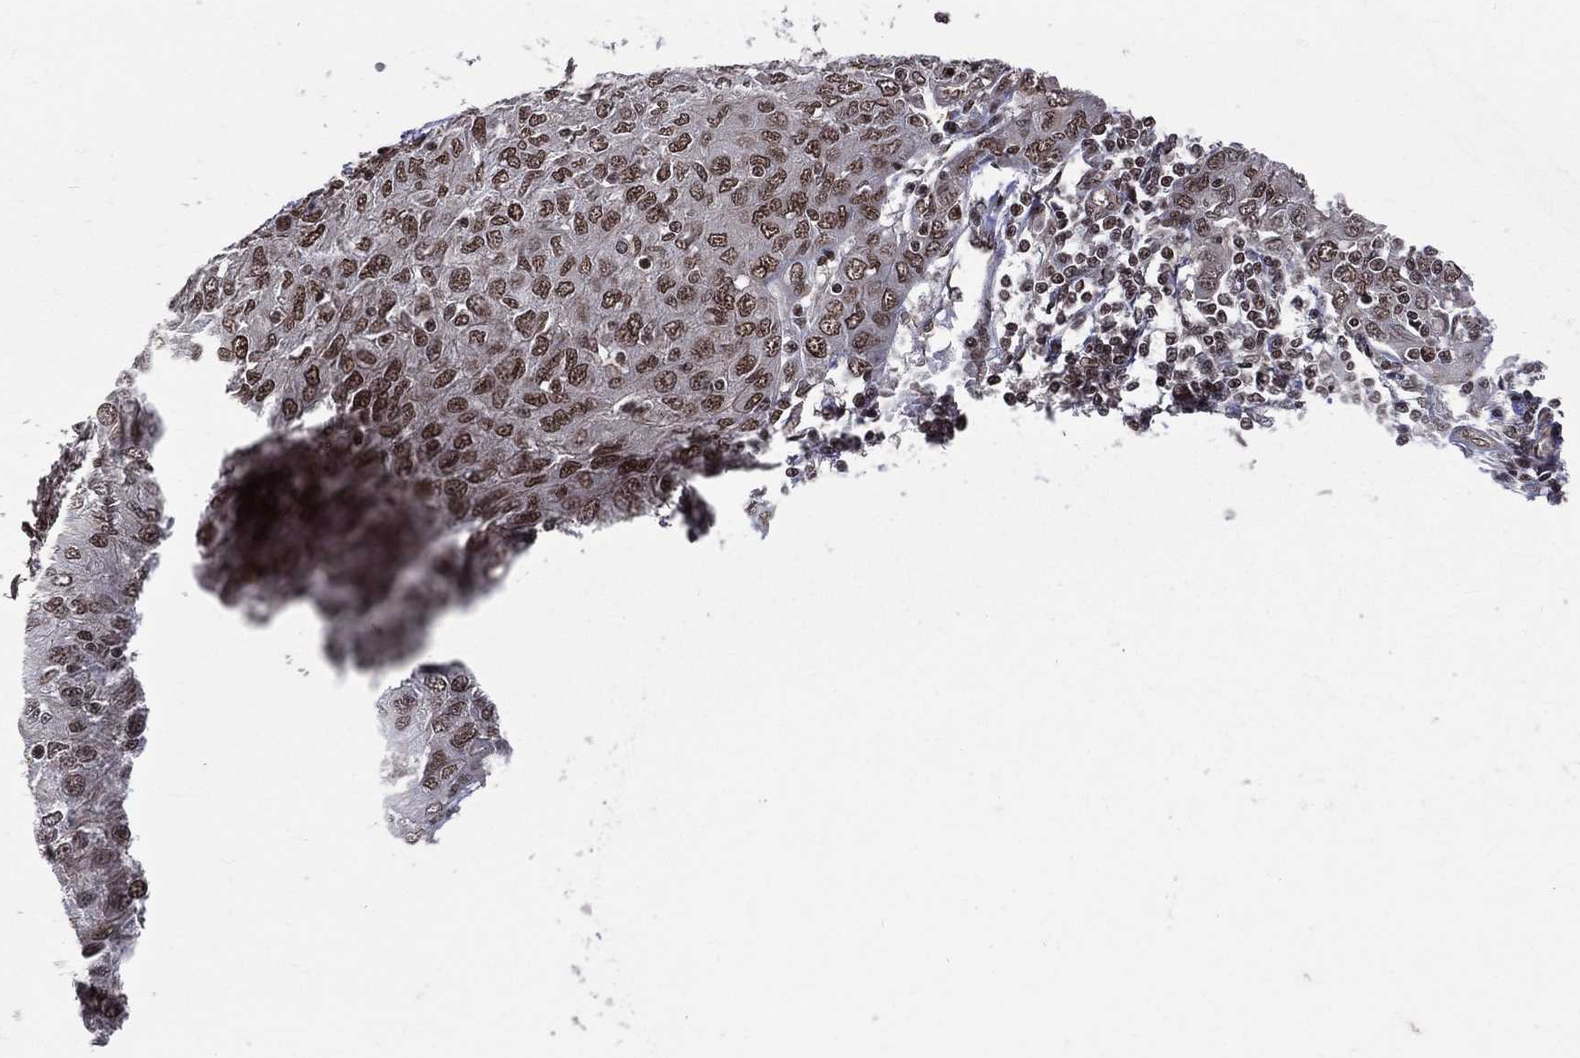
{"staining": {"intensity": "strong", "quantity": ">75%", "location": "nuclear"}, "tissue": "ovarian cancer", "cell_type": "Tumor cells", "image_type": "cancer", "snomed": [{"axis": "morphology", "description": "Carcinoma, endometroid"}, {"axis": "topography", "description": "Ovary"}], "caption": "An immunohistochemistry (IHC) micrograph of tumor tissue is shown. Protein staining in brown shows strong nuclear positivity in endometroid carcinoma (ovarian) within tumor cells. The protein is stained brown, and the nuclei are stained in blue (DAB (3,3'-diaminobenzidine) IHC with brightfield microscopy, high magnification).", "gene": "SMC3", "patient": {"sex": "female", "age": 50}}